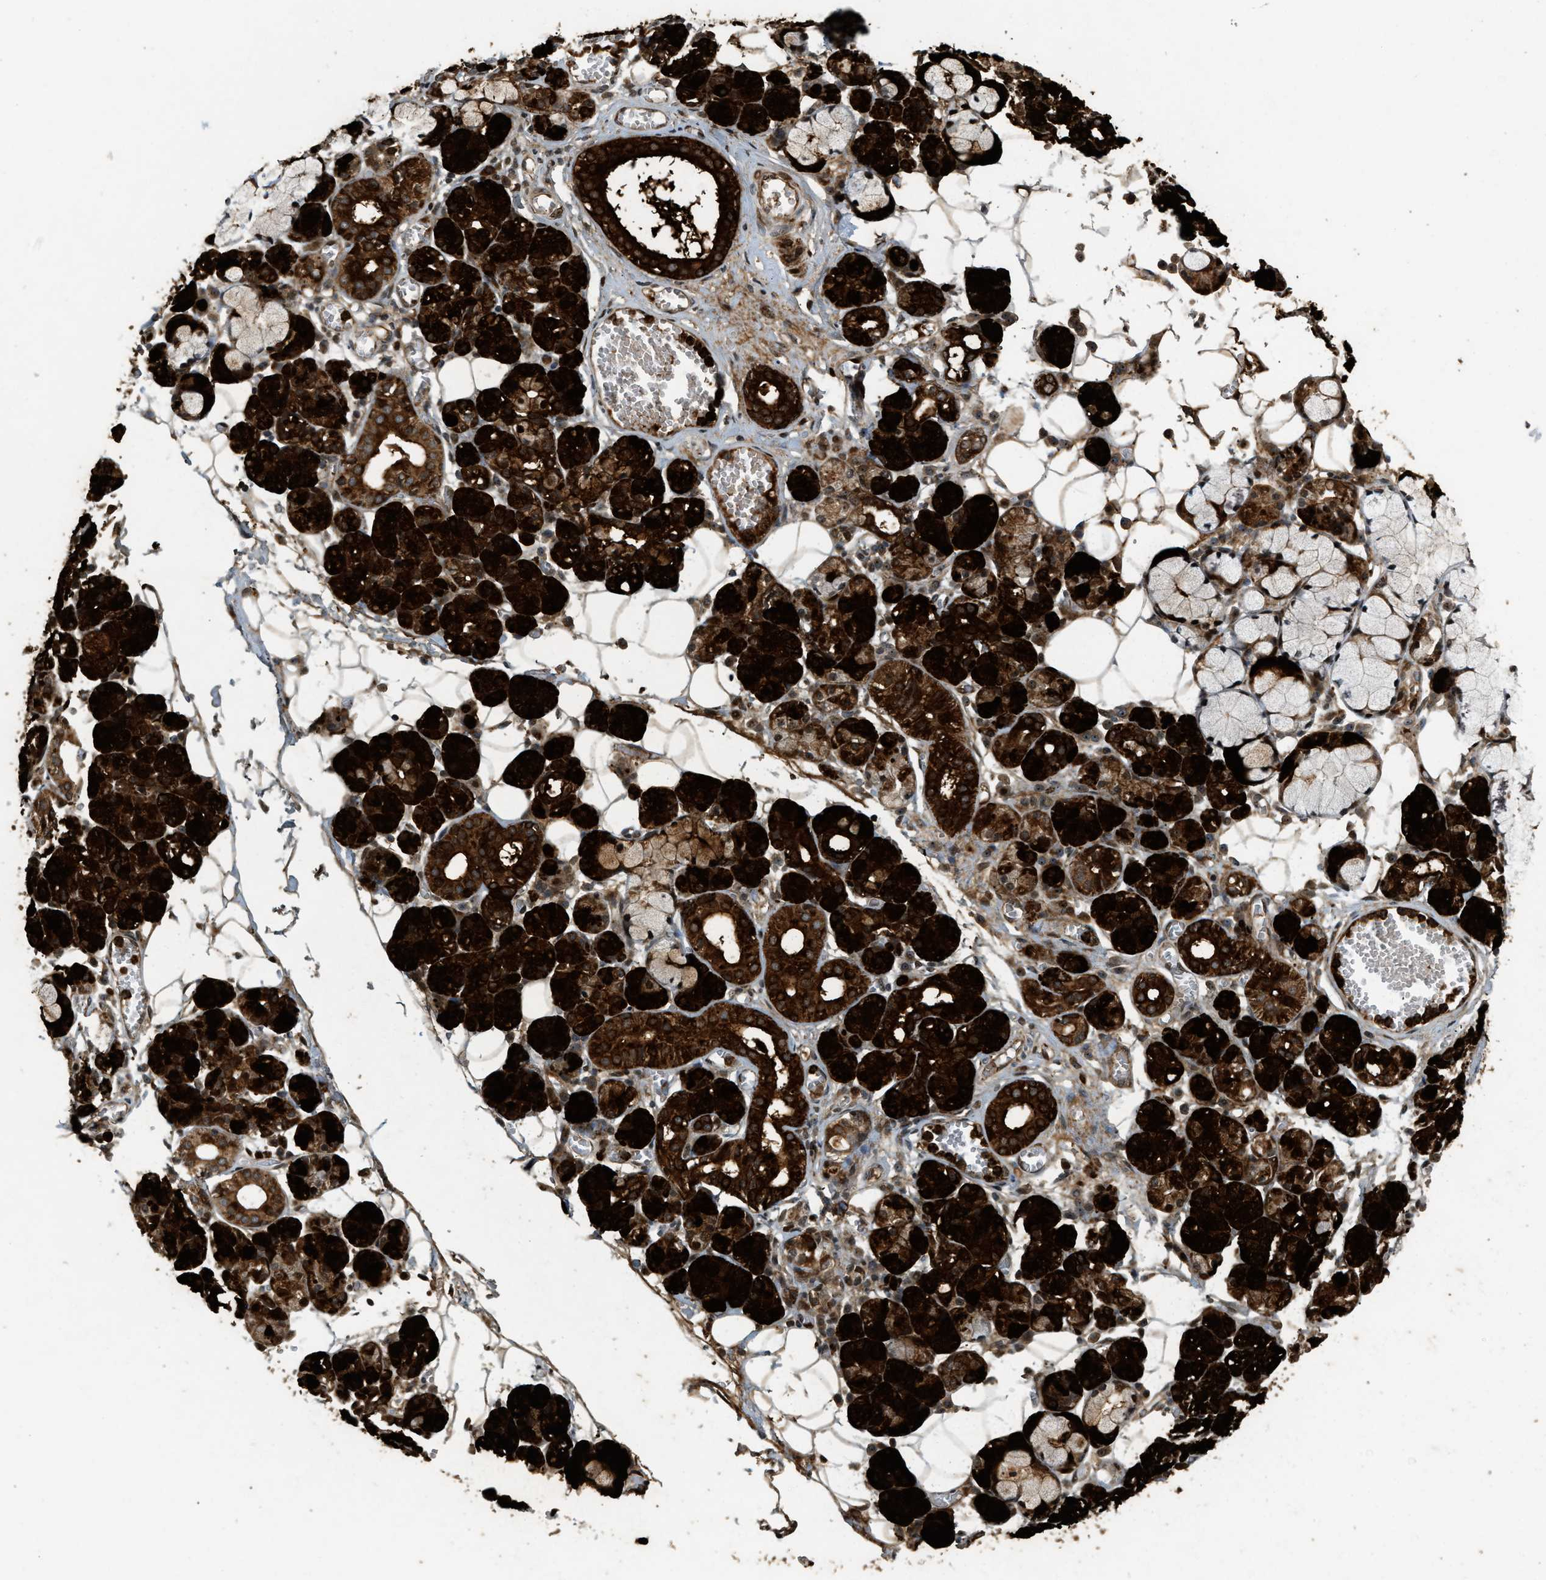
{"staining": {"intensity": "strong", "quantity": ">75%", "location": "cytoplasmic/membranous"}, "tissue": "salivary gland", "cell_type": "Glandular cells", "image_type": "normal", "snomed": [{"axis": "morphology", "description": "Normal tissue, NOS"}, {"axis": "topography", "description": "Salivary gland"}], "caption": "The immunohistochemical stain highlights strong cytoplasmic/membranous staining in glandular cells of benign salivary gland. The staining was performed using DAB to visualize the protein expression in brown, while the nuclei were stained in blue with hematoxylin (Magnification: 20x).", "gene": "TRAPPC14", "patient": {"sex": "male", "age": 63}}